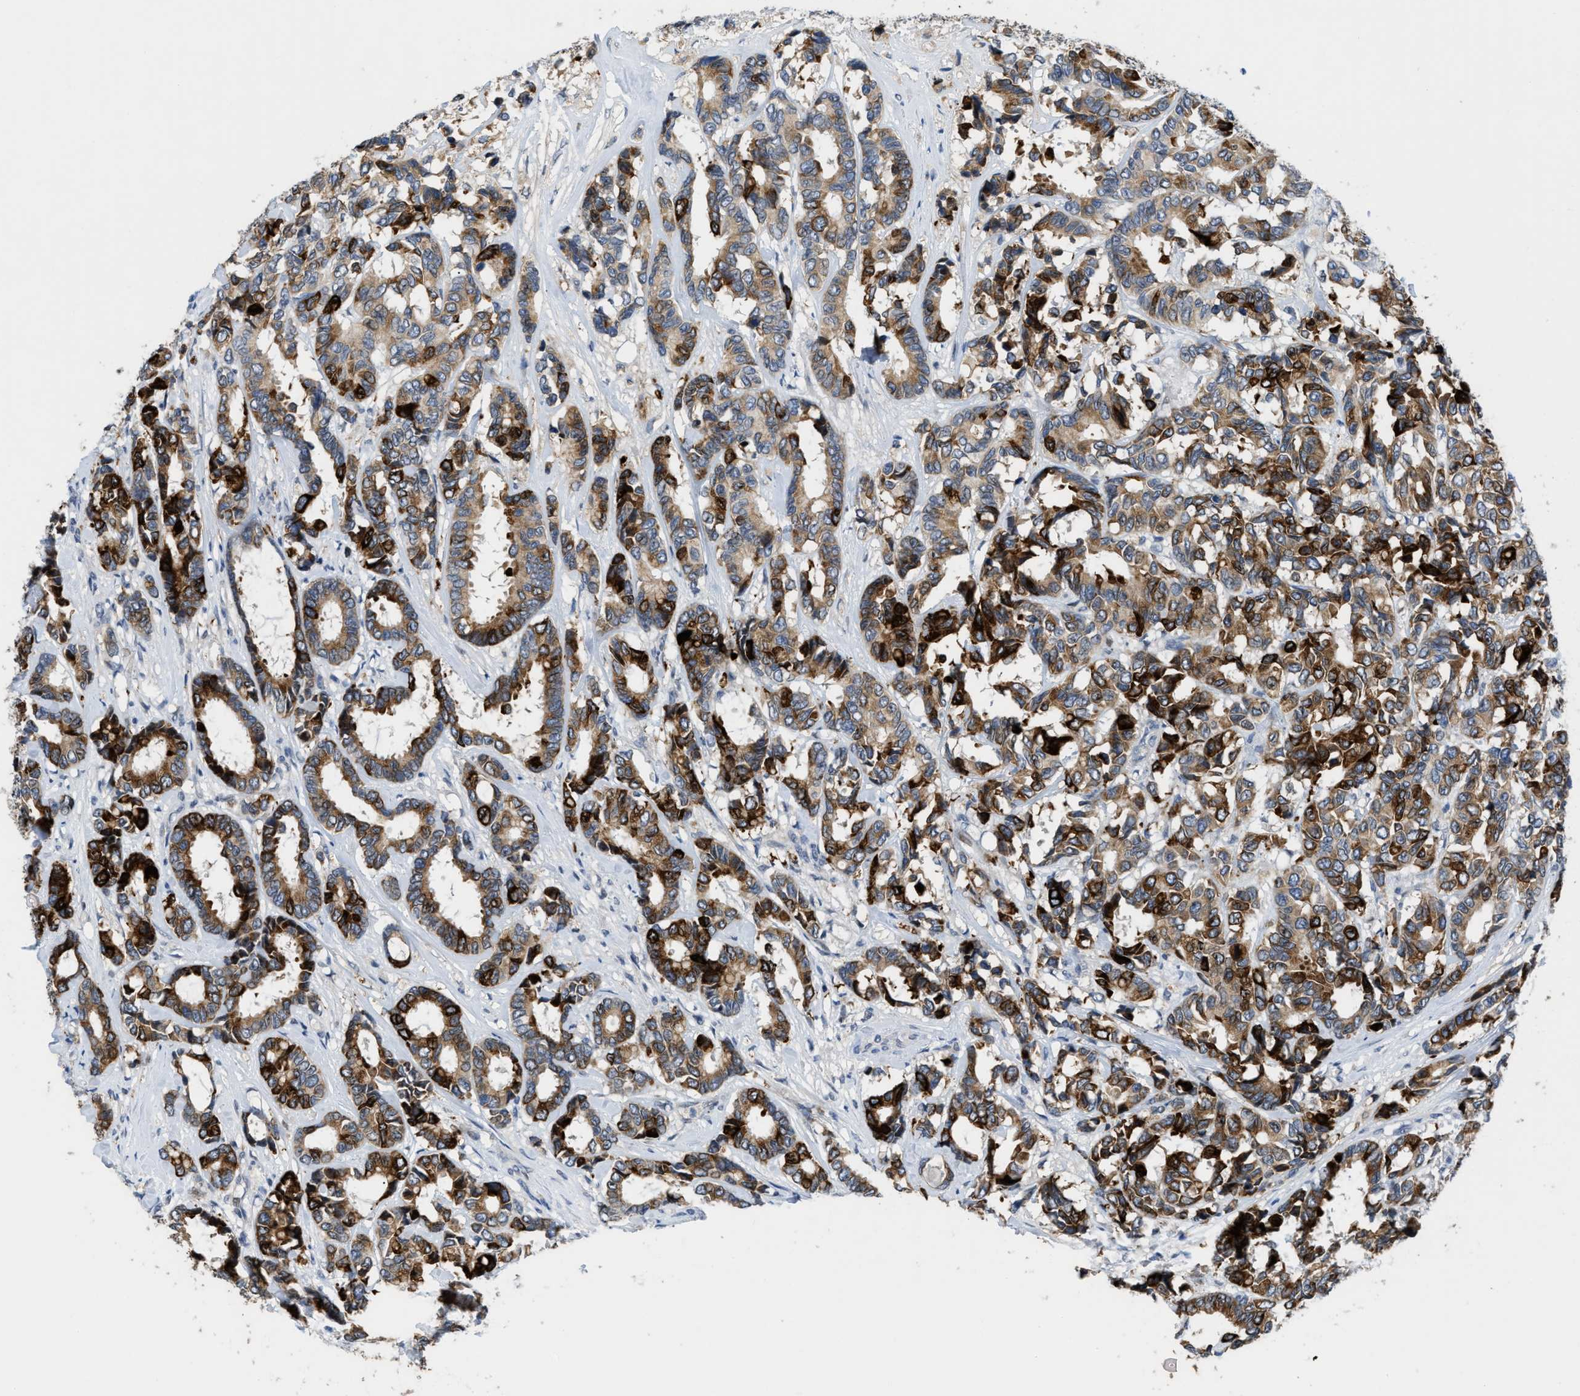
{"staining": {"intensity": "strong", "quantity": "25%-75%", "location": "cytoplasmic/membranous"}, "tissue": "breast cancer", "cell_type": "Tumor cells", "image_type": "cancer", "snomed": [{"axis": "morphology", "description": "Duct carcinoma"}, {"axis": "topography", "description": "Breast"}], "caption": "Breast infiltrating ductal carcinoma was stained to show a protein in brown. There is high levels of strong cytoplasmic/membranous positivity in about 25%-75% of tumor cells. (DAB = brown stain, brightfield microscopy at high magnification).", "gene": "OR9K2", "patient": {"sex": "female", "age": 87}}